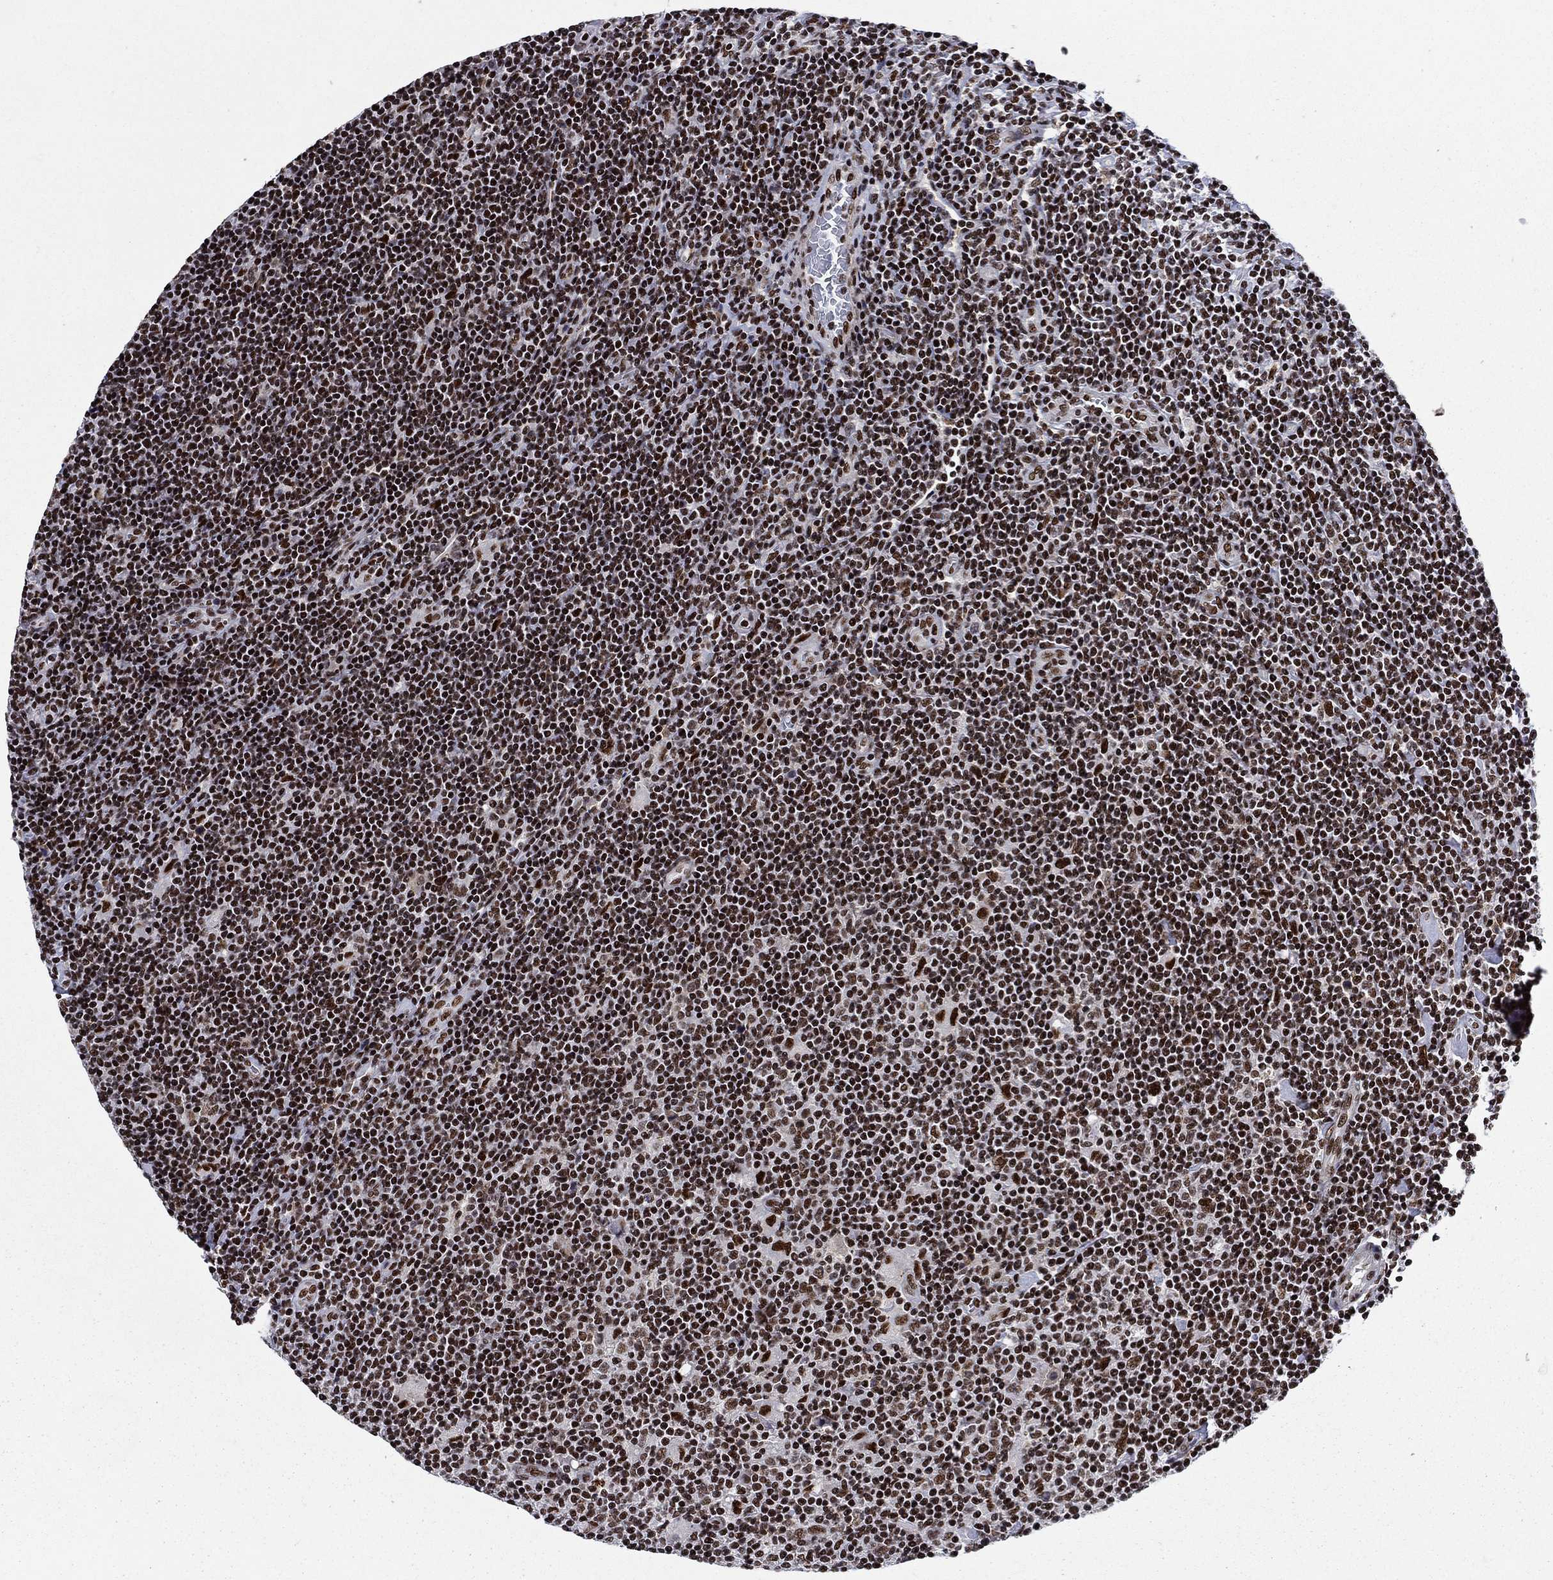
{"staining": {"intensity": "strong", "quantity": "25%-75%", "location": "nuclear"}, "tissue": "lymphoma", "cell_type": "Tumor cells", "image_type": "cancer", "snomed": [{"axis": "morphology", "description": "Hodgkin's disease, NOS"}, {"axis": "topography", "description": "Lymph node"}], "caption": "Immunohistochemistry (IHC) staining of Hodgkin's disease, which reveals high levels of strong nuclear staining in approximately 25%-75% of tumor cells indicating strong nuclear protein staining. The staining was performed using DAB (brown) for protein detection and nuclei were counterstained in hematoxylin (blue).", "gene": "RPRD1B", "patient": {"sex": "male", "age": 40}}